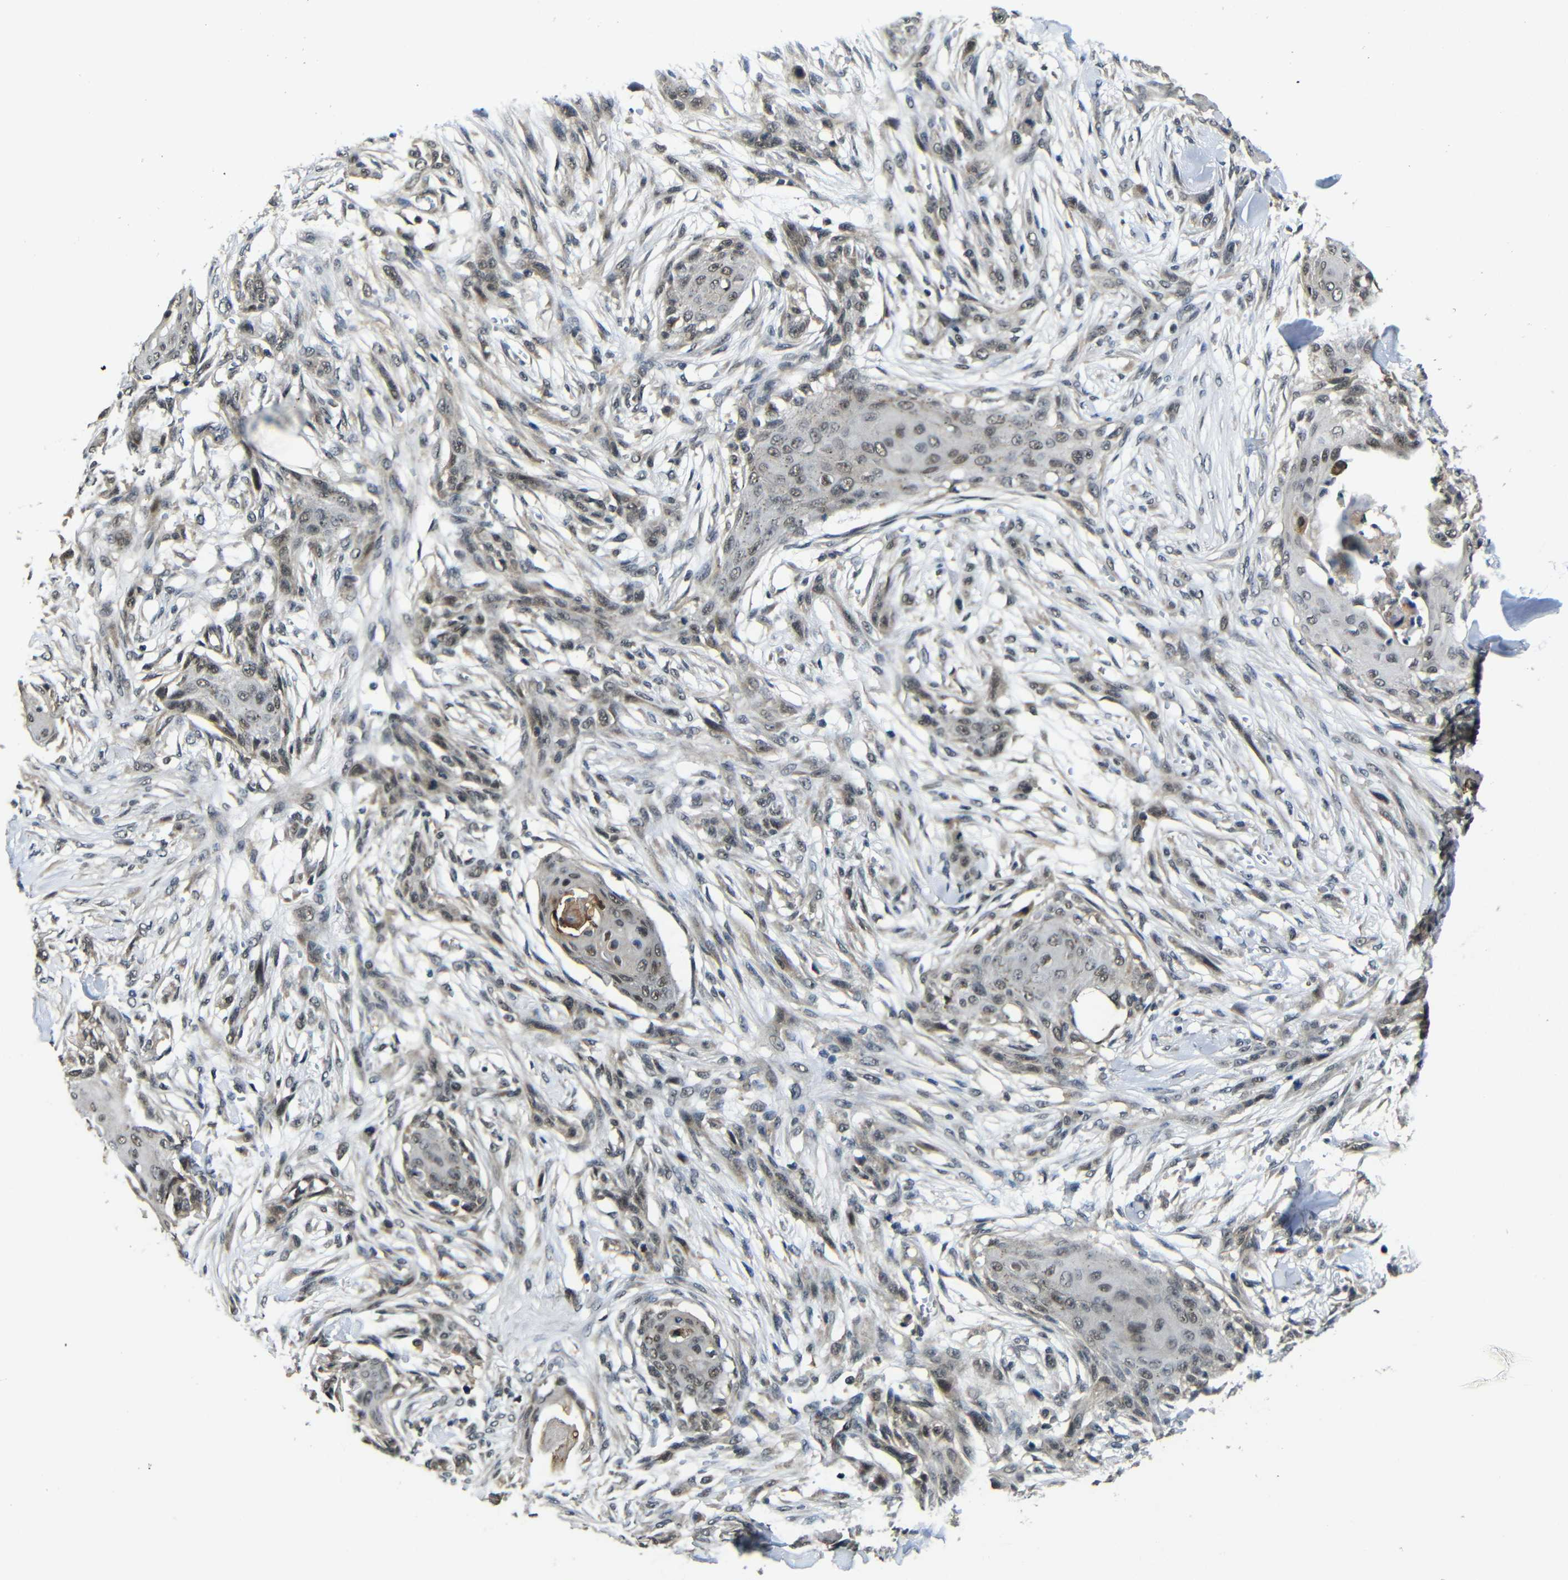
{"staining": {"intensity": "negative", "quantity": "none", "location": "none"}, "tissue": "skin cancer", "cell_type": "Tumor cells", "image_type": "cancer", "snomed": [{"axis": "morphology", "description": "Squamous cell carcinoma, NOS"}, {"axis": "topography", "description": "Skin"}], "caption": "IHC of squamous cell carcinoma (skin) shows no positivity in tumor cells.", "gene": "FAM172A", "patient": {"sex": "female", "age": 59}}